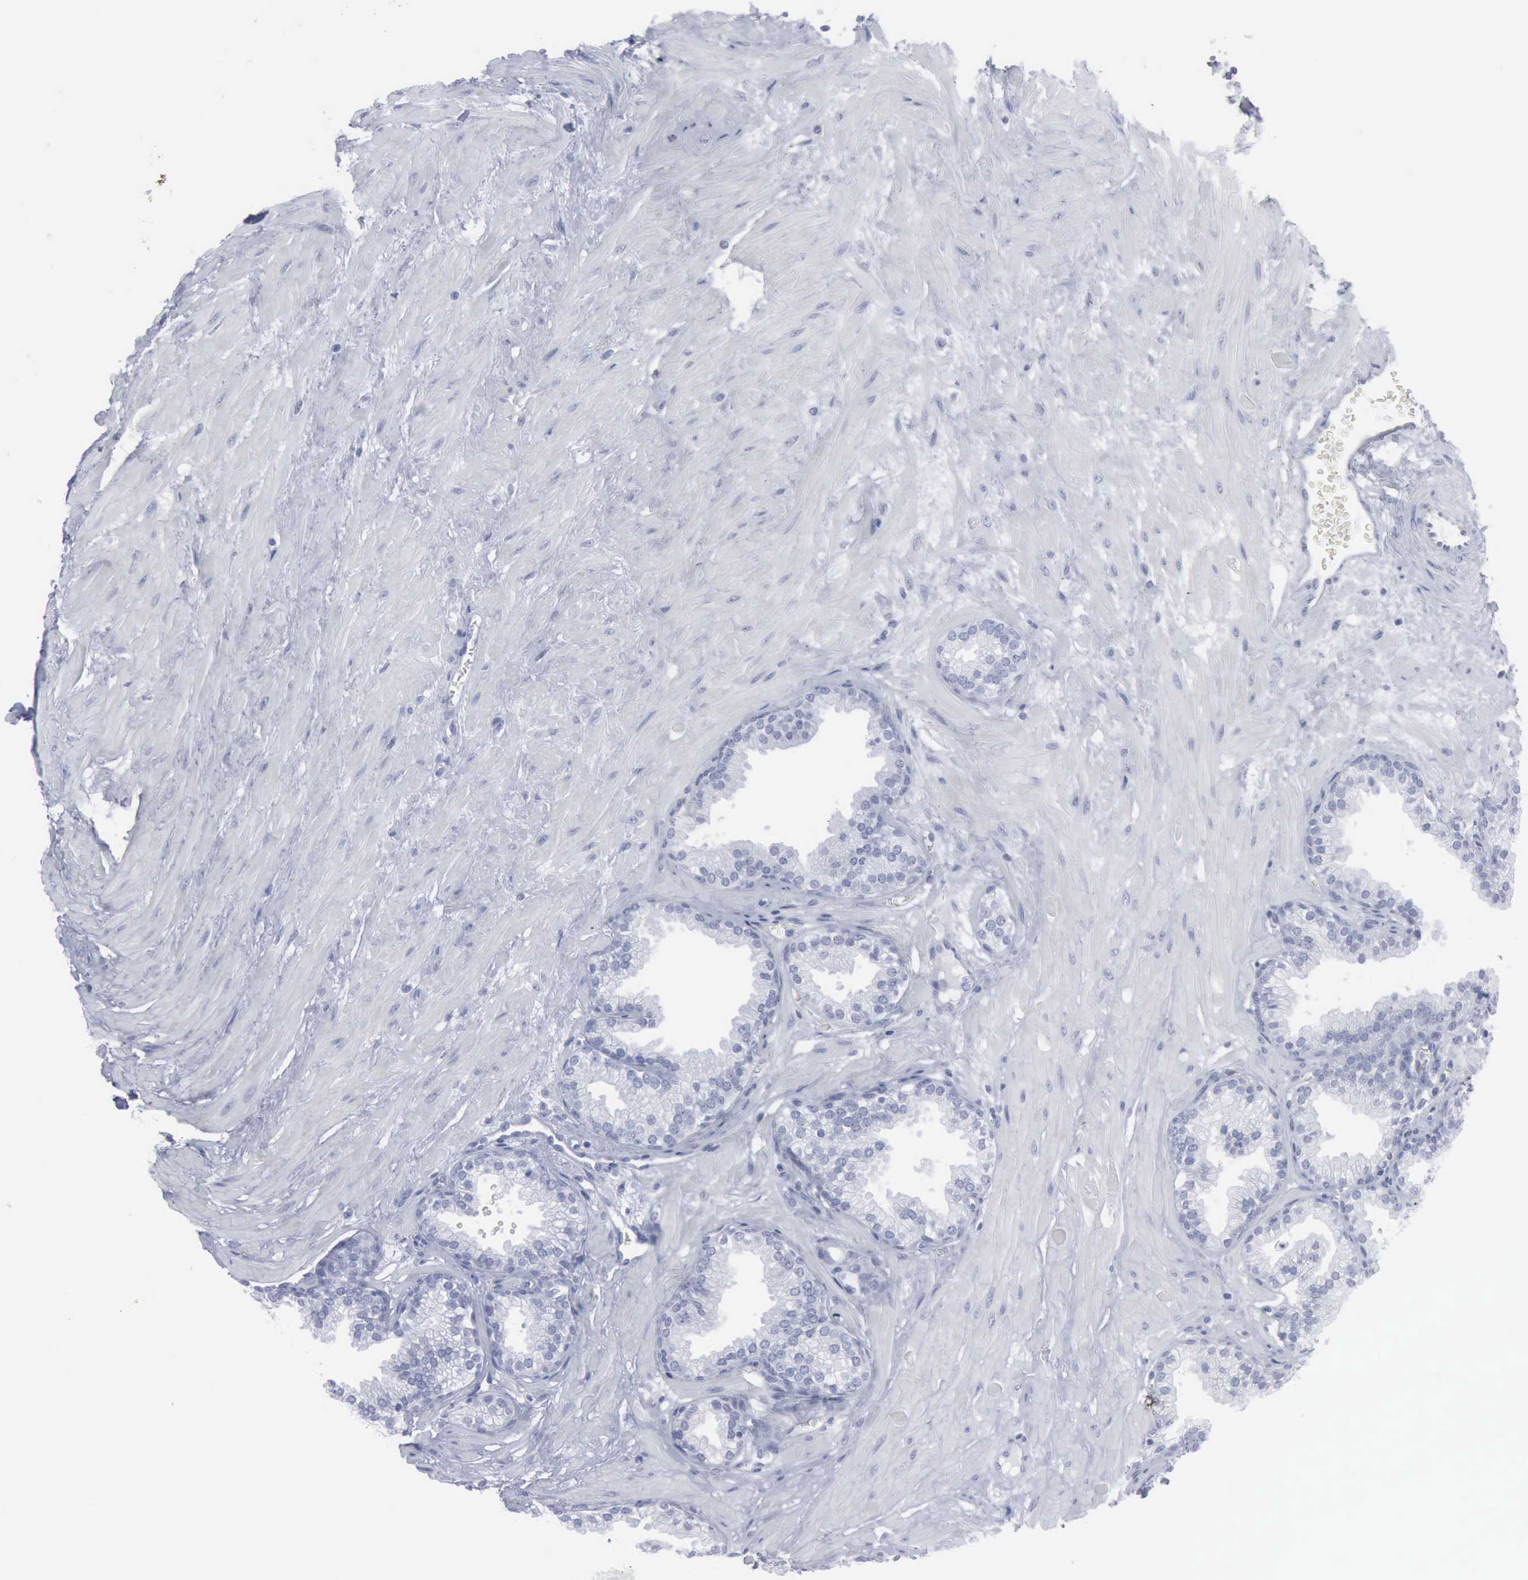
{"staining": {"intensity": "negative", "quantity": "none", "location": "none"}, "tissue": "prostate", "cell_type": "Glandular cells", "image_type": "normal", "snomed": [{"axis": "morphology", "description": "Normal tissue, NOS"}, {"axis": "topography", "description": "Prostate"}], "caption": "This is an immunohistochemistry histopathology image of normal human prostate. There is no staining in glandular cells.", "gene": "VCAM1", "patient": {"sex": "male", "age": 64}}